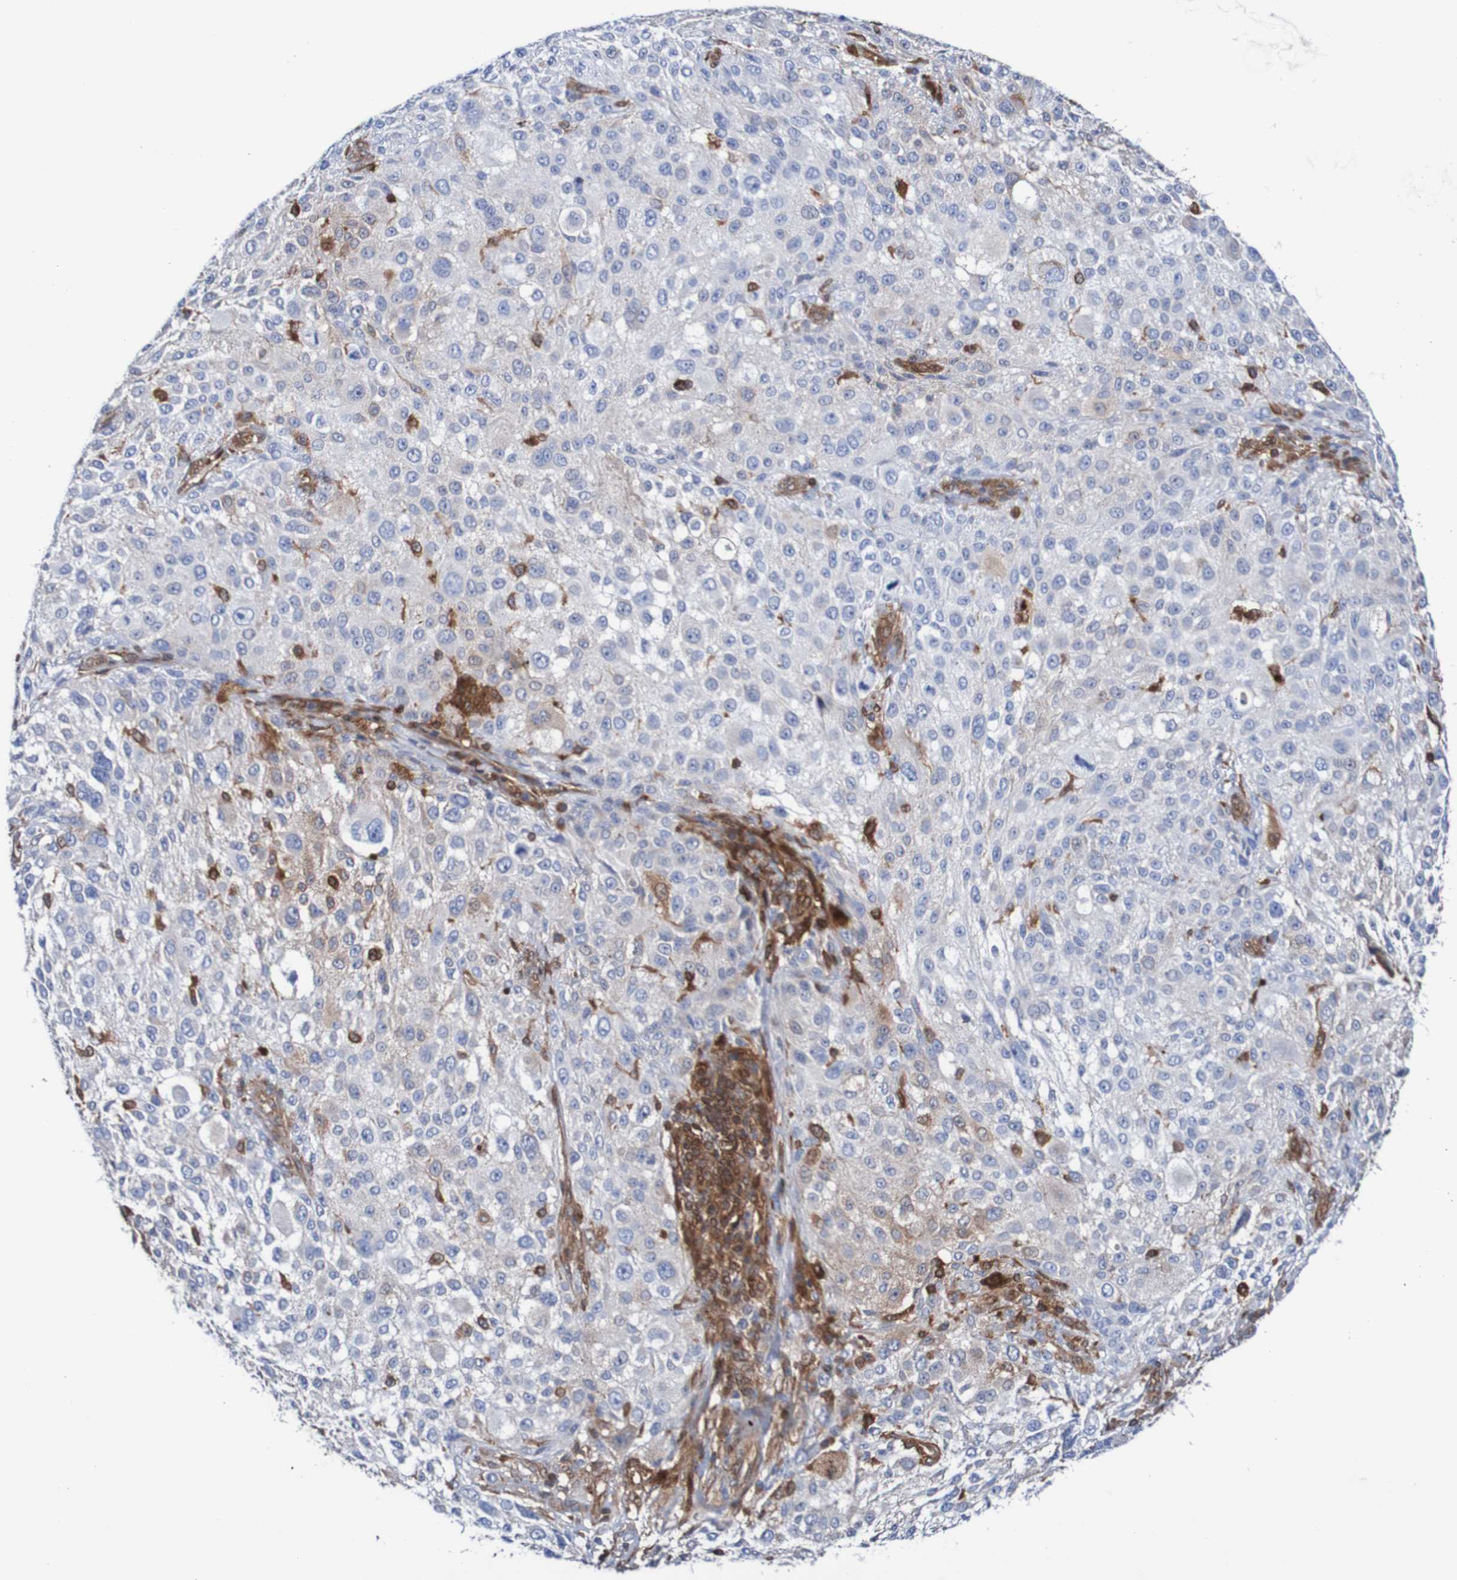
{"staining": {"intensity": "negative", "quantity": "none", "location": "none"}, "tissue": "melanoma", "cell_type": "Tumor cells", "image_type": "cancer", "snomed": [{"axis": "morphology", "description": "Necrosis, NOS"}, {"axis": "morphology", "description": "Malignant melanoma, NOS"}, {"axis": "topography", "description": "Skin"}], "caption": "IHC of human melanoma shows no expression in tumor cells.", "gene": "RIGI", "patient": {"sex": "female", "age": 87}}